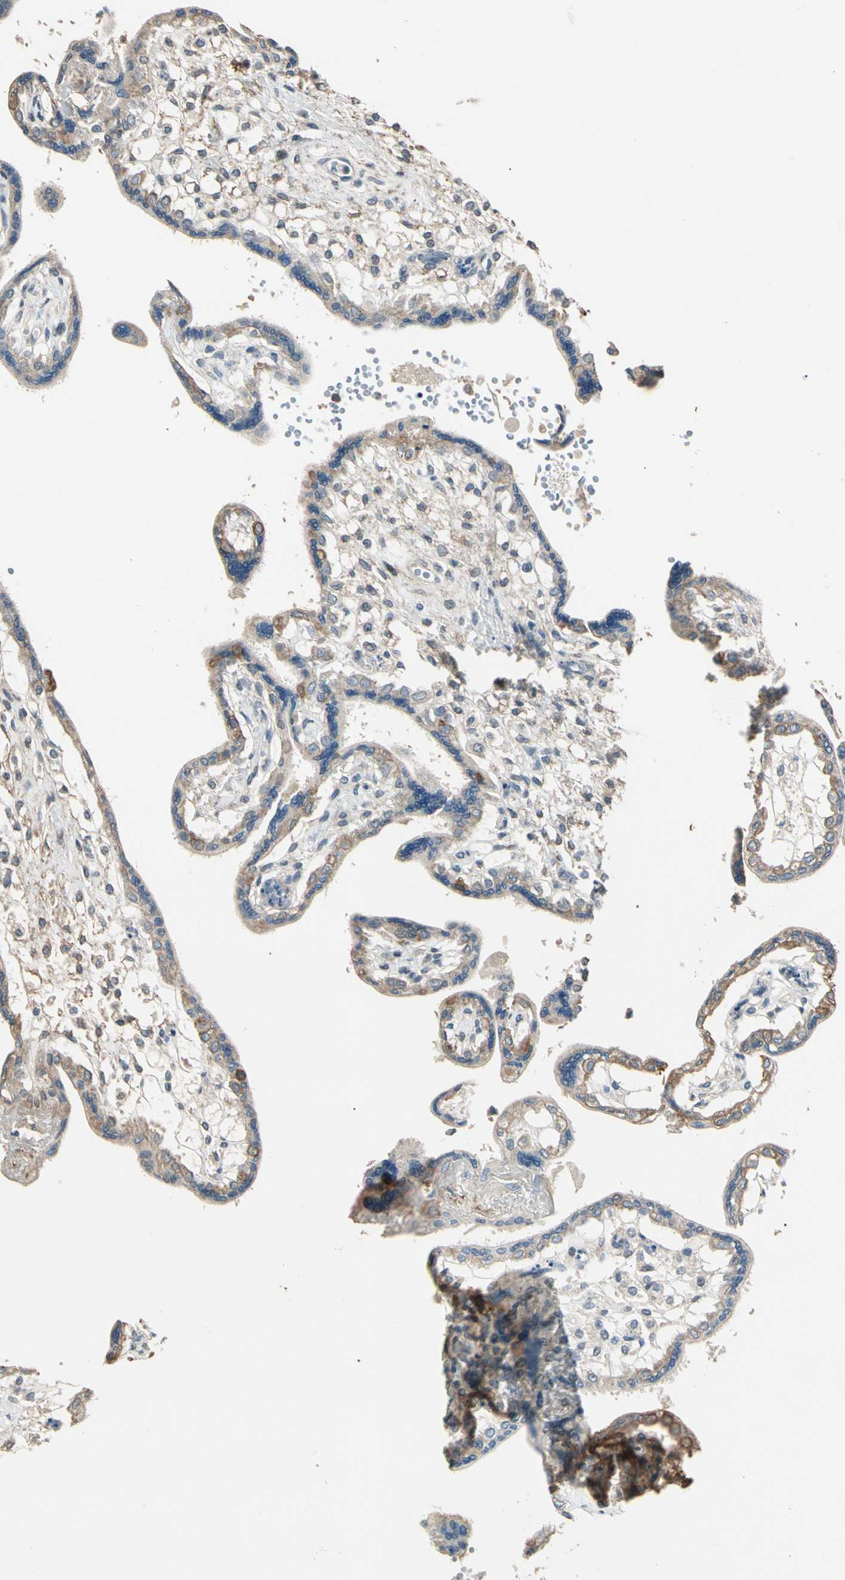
{"staining": {"intensity": "moderate", "quantity": "25%-75%", "location": "cytoplasmic/membranous"}, "tissue": "placenta", "cell_type": "Trophoblastic cells", "image_type": "normal", "snomed": [{"axis": "morphology", "description": "Normal tissue, NOS"}, {"axis": "topography", "description": "Placenta"}], "caption": "Approximately 25%-75% of trophoblastic cells in normal human placenta reveal moderate cytoplasmic/membranous protein positivity as visualized by brown immunohistochemical staining.", "gene": "MAP3K7", "patient": {"sex": "female", "age": 31}}